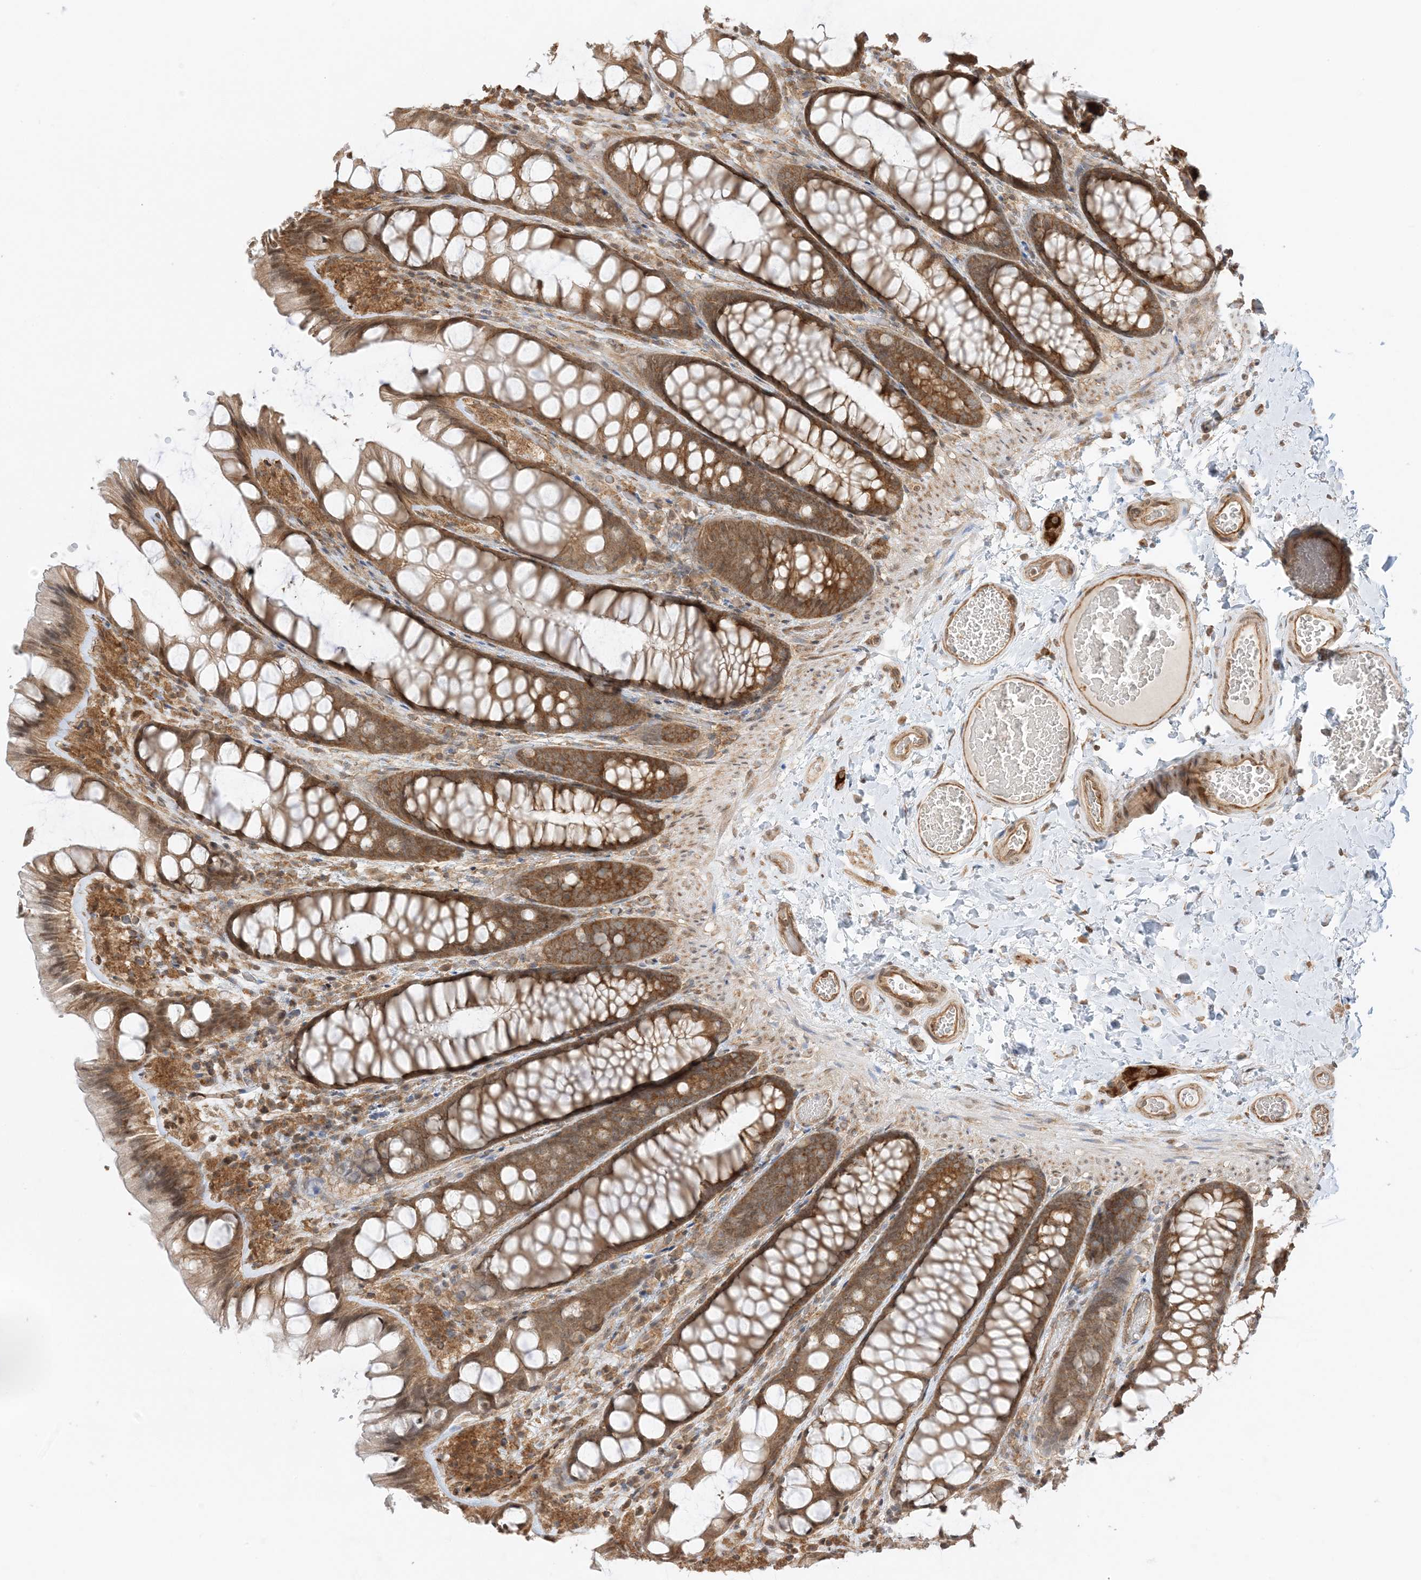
{"staining": {"intensity": "moderate", "quantity": ">75%", "location": "cytoplasmic/membranous"}, "tissue": "colon", "cell_type": "Endothelial cells", "image_type": "normal", "snomed": [{"axis": "morphology", "description": "Normal tissue, NOS"}, {"axis": "topography", "description": "Colon"}], "caption": "Immunohistochemical staining of benign colon demonstrates moderate cytoplasmic/membranous protein positivity in approximately >75% of endothelial cells. Immunohistochemistry (ihc) stains the protein of interest in brown and the nuclei are stained blue.", "gene": "UBAP2L", "patient": {"sex": "male", "age": 47}}